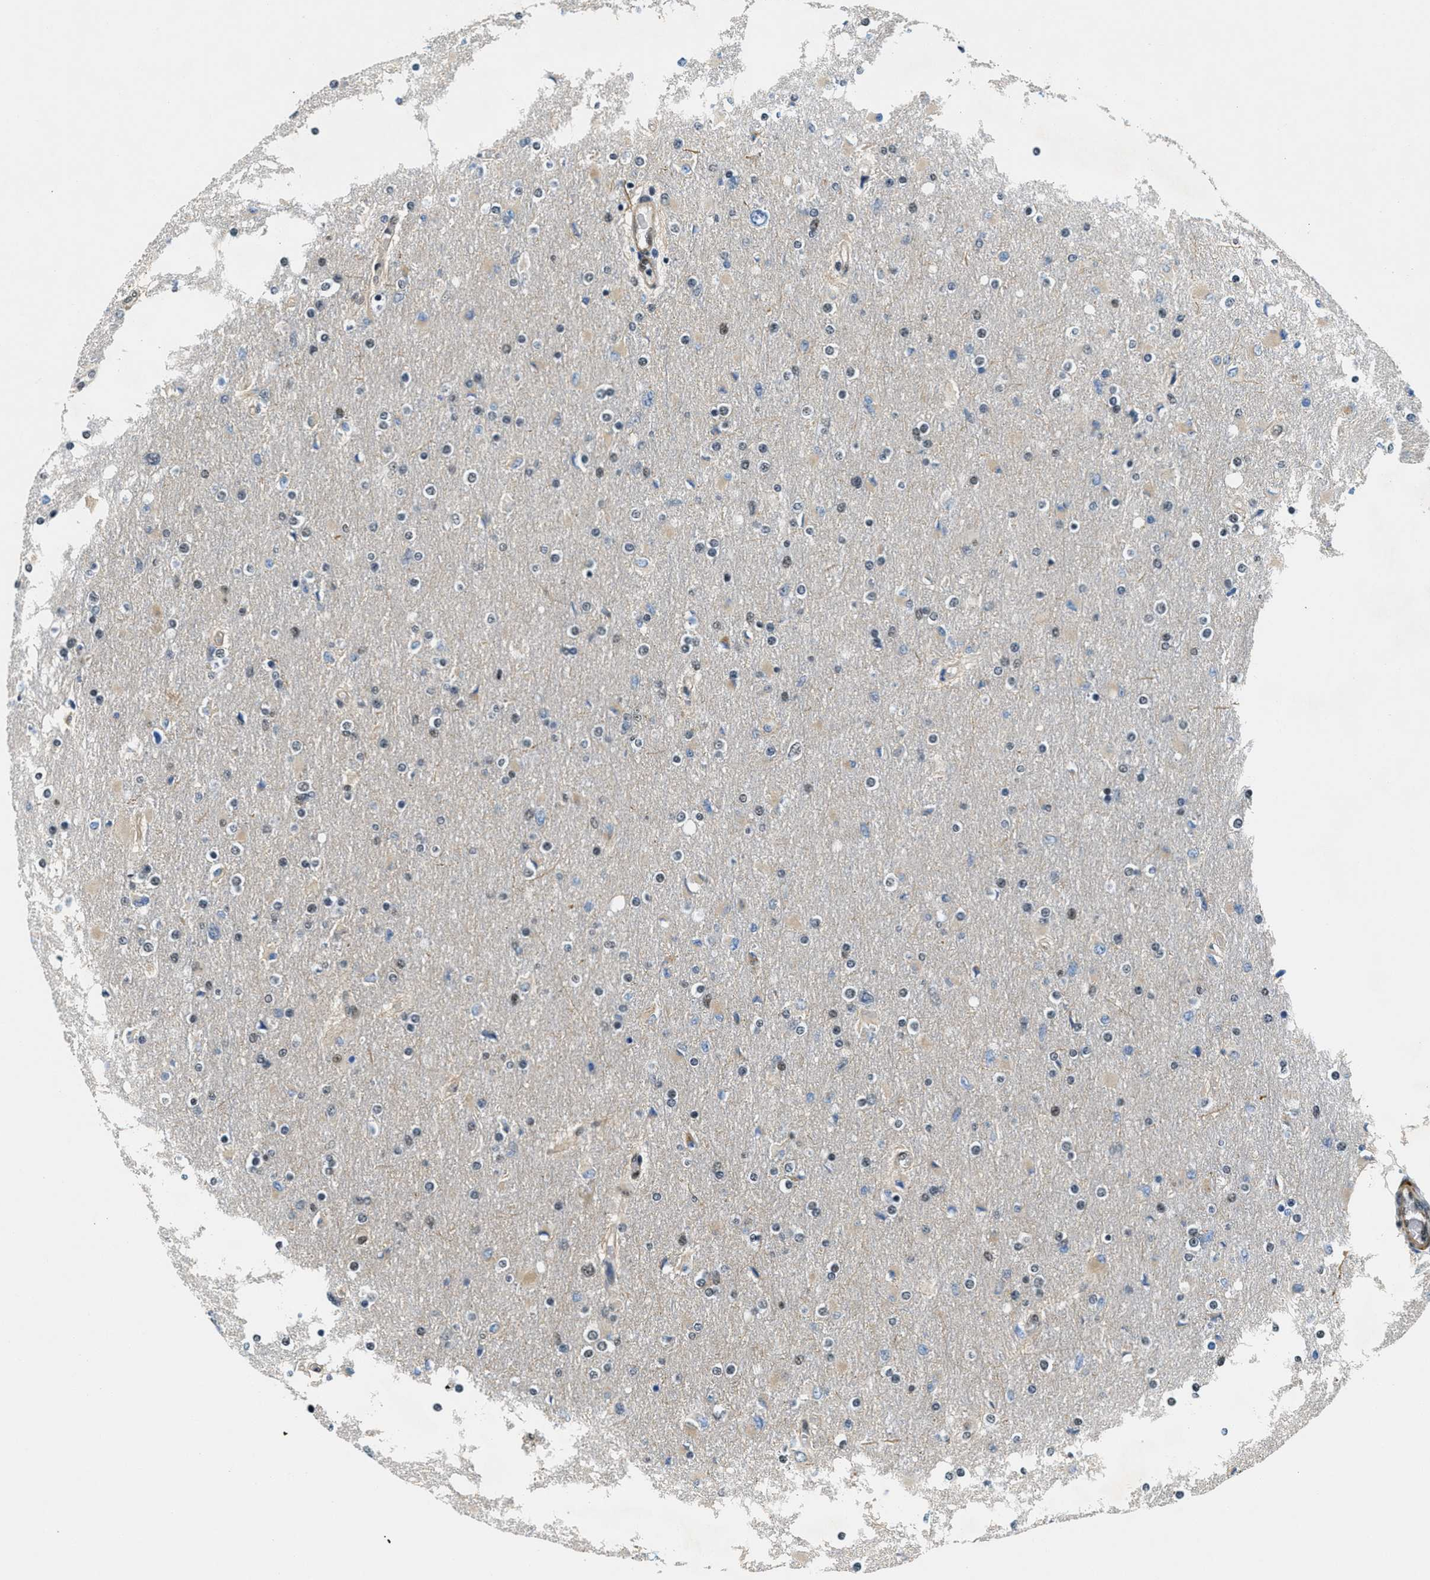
{"staining": {"intensity": "moderate", "quantity": "<25%", "location": "nuclear"}, "tissue": "glioma", "cell_type": "Tumor cells", "image_type": "cancer", "snomed": [{"axis": "morphology", "description": "Glioma, malignant, High grade"}, {"axis": "topography", "description": "Cerebral cortex"}], "caption": "Immunohistochemical staining of glioma reveals moderate nuclear protein staining in about <25% of tumor cells. Using DAB (brown) and hematoxylin (blue) stains, captured at high magnification using brightfield microscopy.", "gene": "CFAP36", "patient": {"sex": "female", "age": 36}}